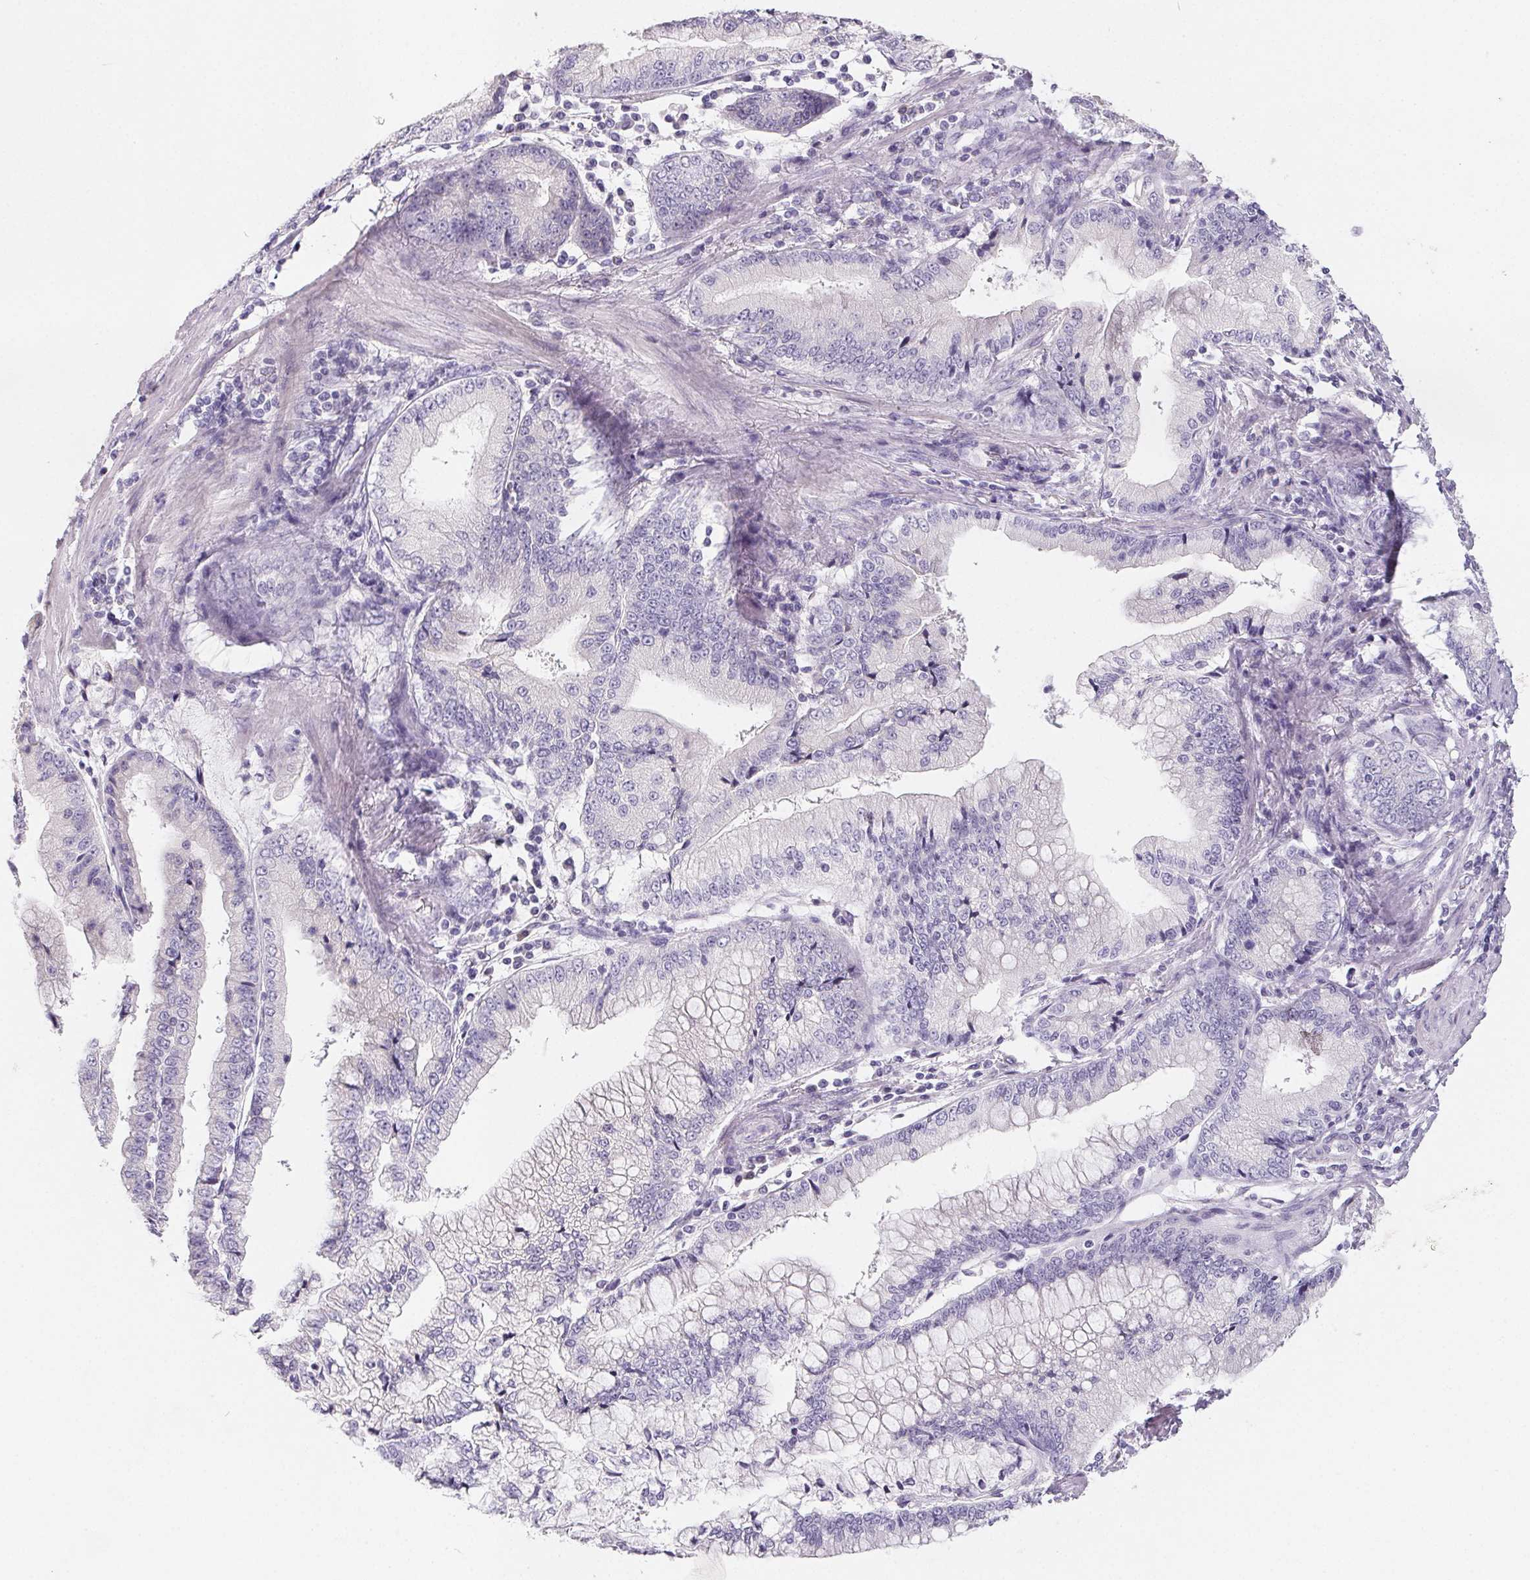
{"staining": {"intensity": "negative", "quantity": "none", "location": "none"}, "tissue": "stomach cancer", "cell_type": "Tumor cells", "image_type": "cancer", "snomed": [{"axis": "morphology", "description": "Adenocarcinoma, NOS"}, {"axis": "topography", "description": "Stomach, upper"}], "caption": "Immunohistochemistry of stomach adenocarcinoma shows no expression in tumor cells.", "gene": "FDX1", "patient": {"sex": "female", "age": 74}}